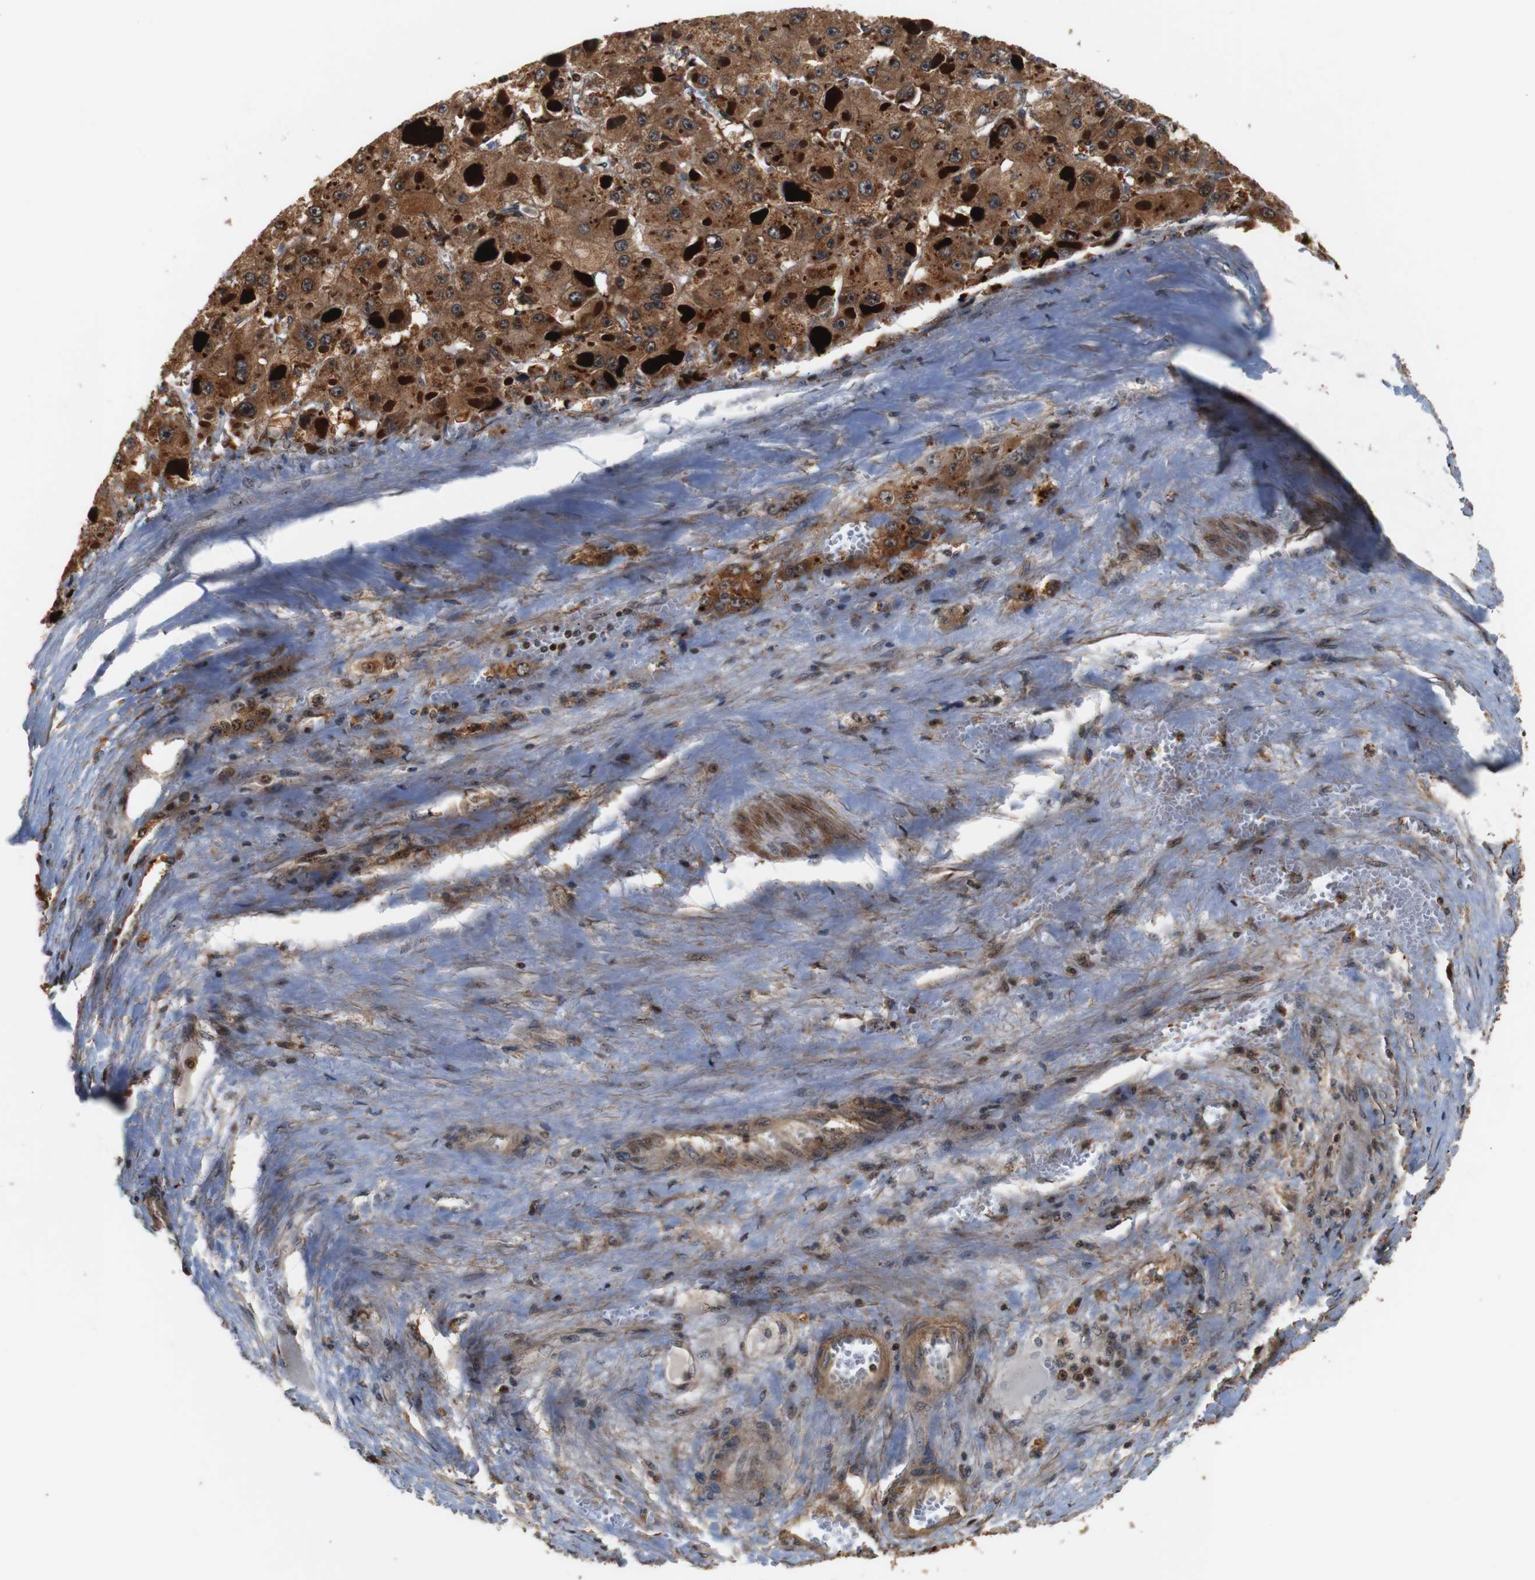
{"staining": {"intensity": "moderate", "quantity": ">75%", "location": "cytoplasmic/membranous"}, "tissue": "liver cancer", "cell_type": "Tumor cells", "image_type": "cancer", "snomed": [{"axis": "morphology", "description": "Carcinoma, Hepatocellular, NOS"}, {"axis": "topography", "description": "Liver"}], "caption": "Tumor cells exhibit medium levels of moderate cytoplasmic/membranous positivity in about >75% of cells in human liver cancer (hepatocellular carcinoma).", "gene": "LRP4", "patient": {"sex": "female", "age": 73}}